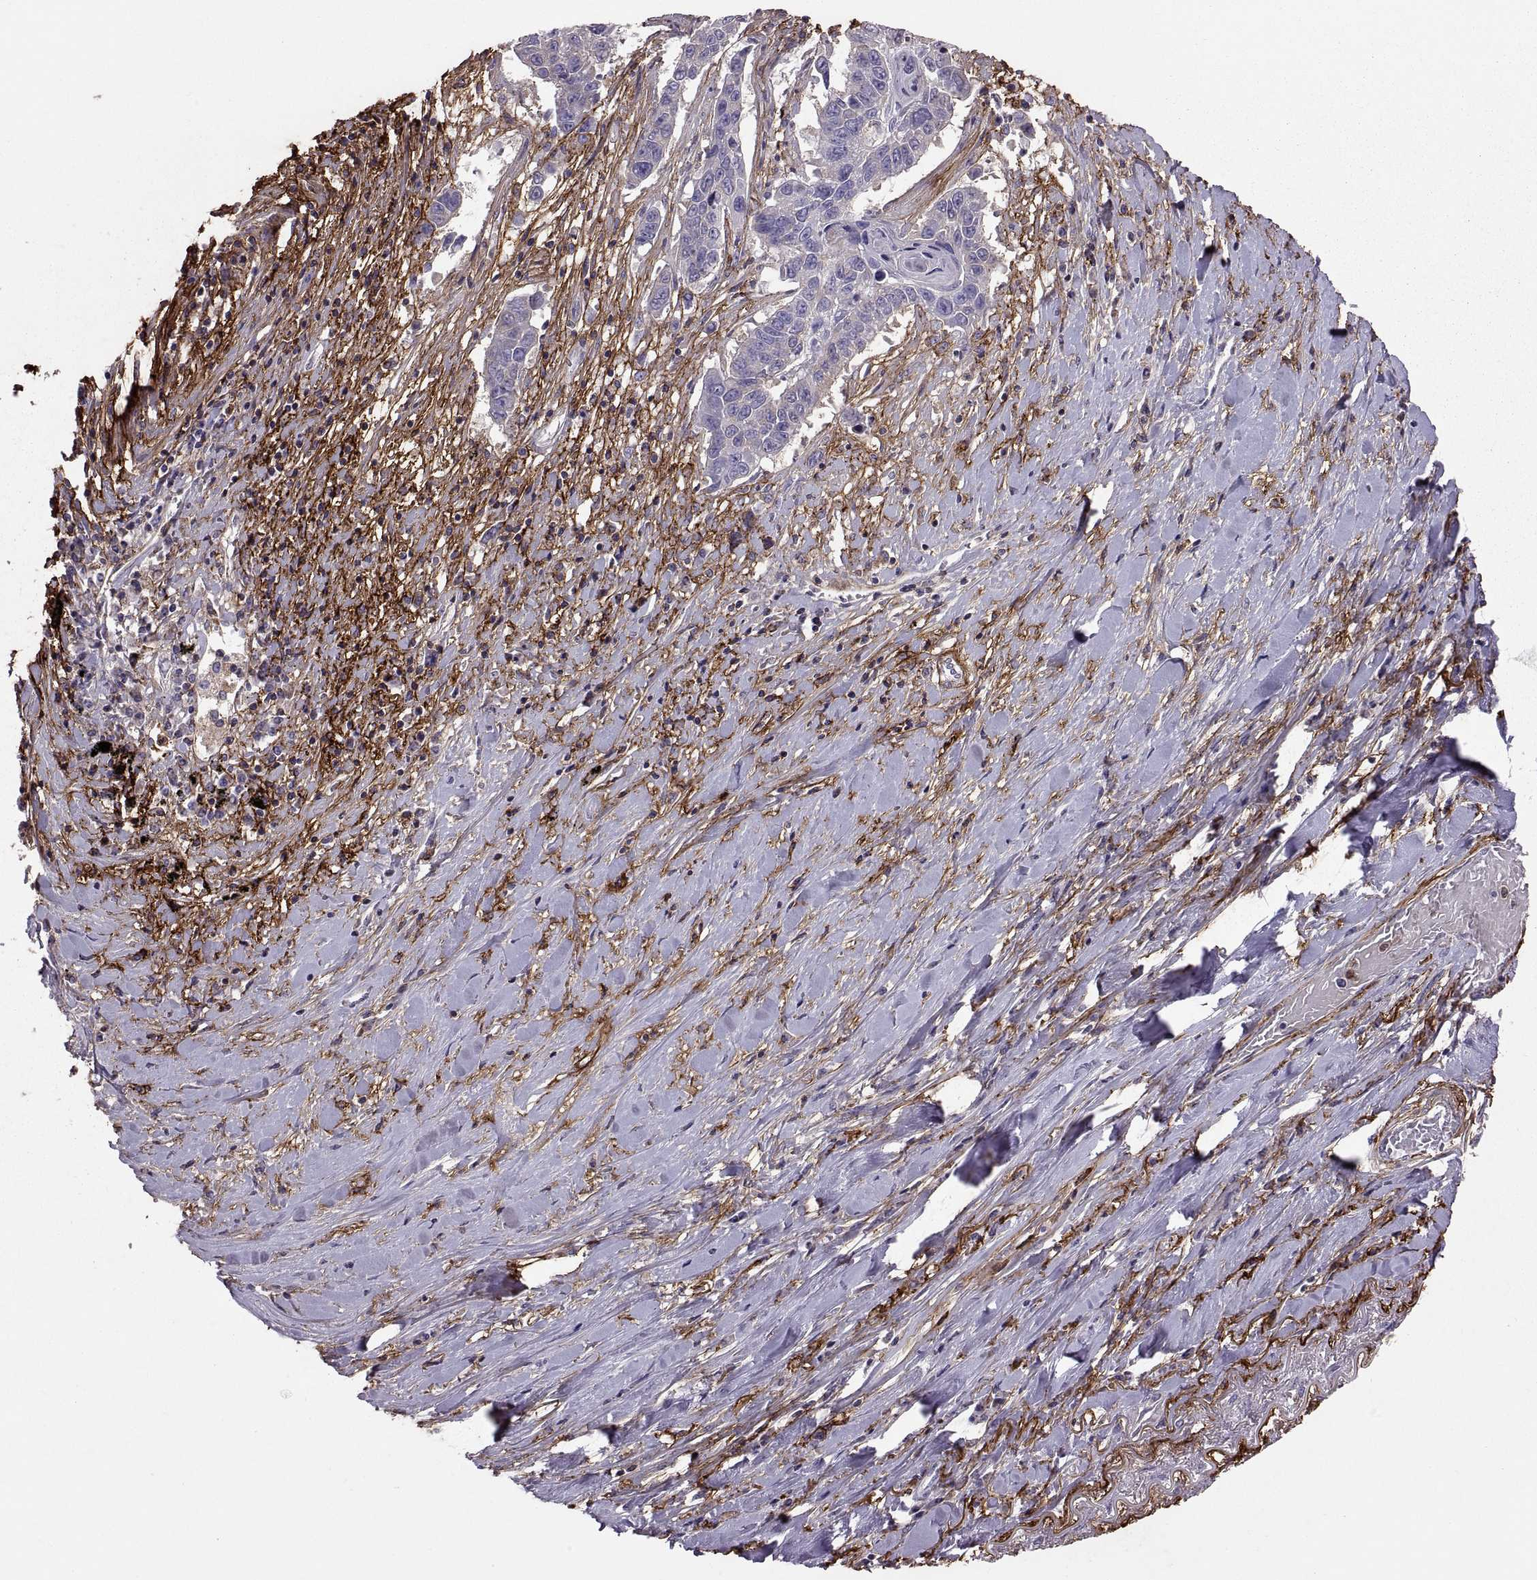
{"staining": {"intensity": "negative", "quantity": "none", "location": "none"}, "tissue": "lung cancer", "cell_type": "Tumor cells", "image_type": "cancer", "snomed": [{"axis": "morphology", "description": "Squamous cell carcinoma, NOS"}, {"axis": "topography", "description": "Lung"}], "caption": "Tumor cells show no significant staining in lung cancer (squamous cell carcinoma).", "gene": "EMILIN2", "patient": {"sex": "male", "age": 73}}